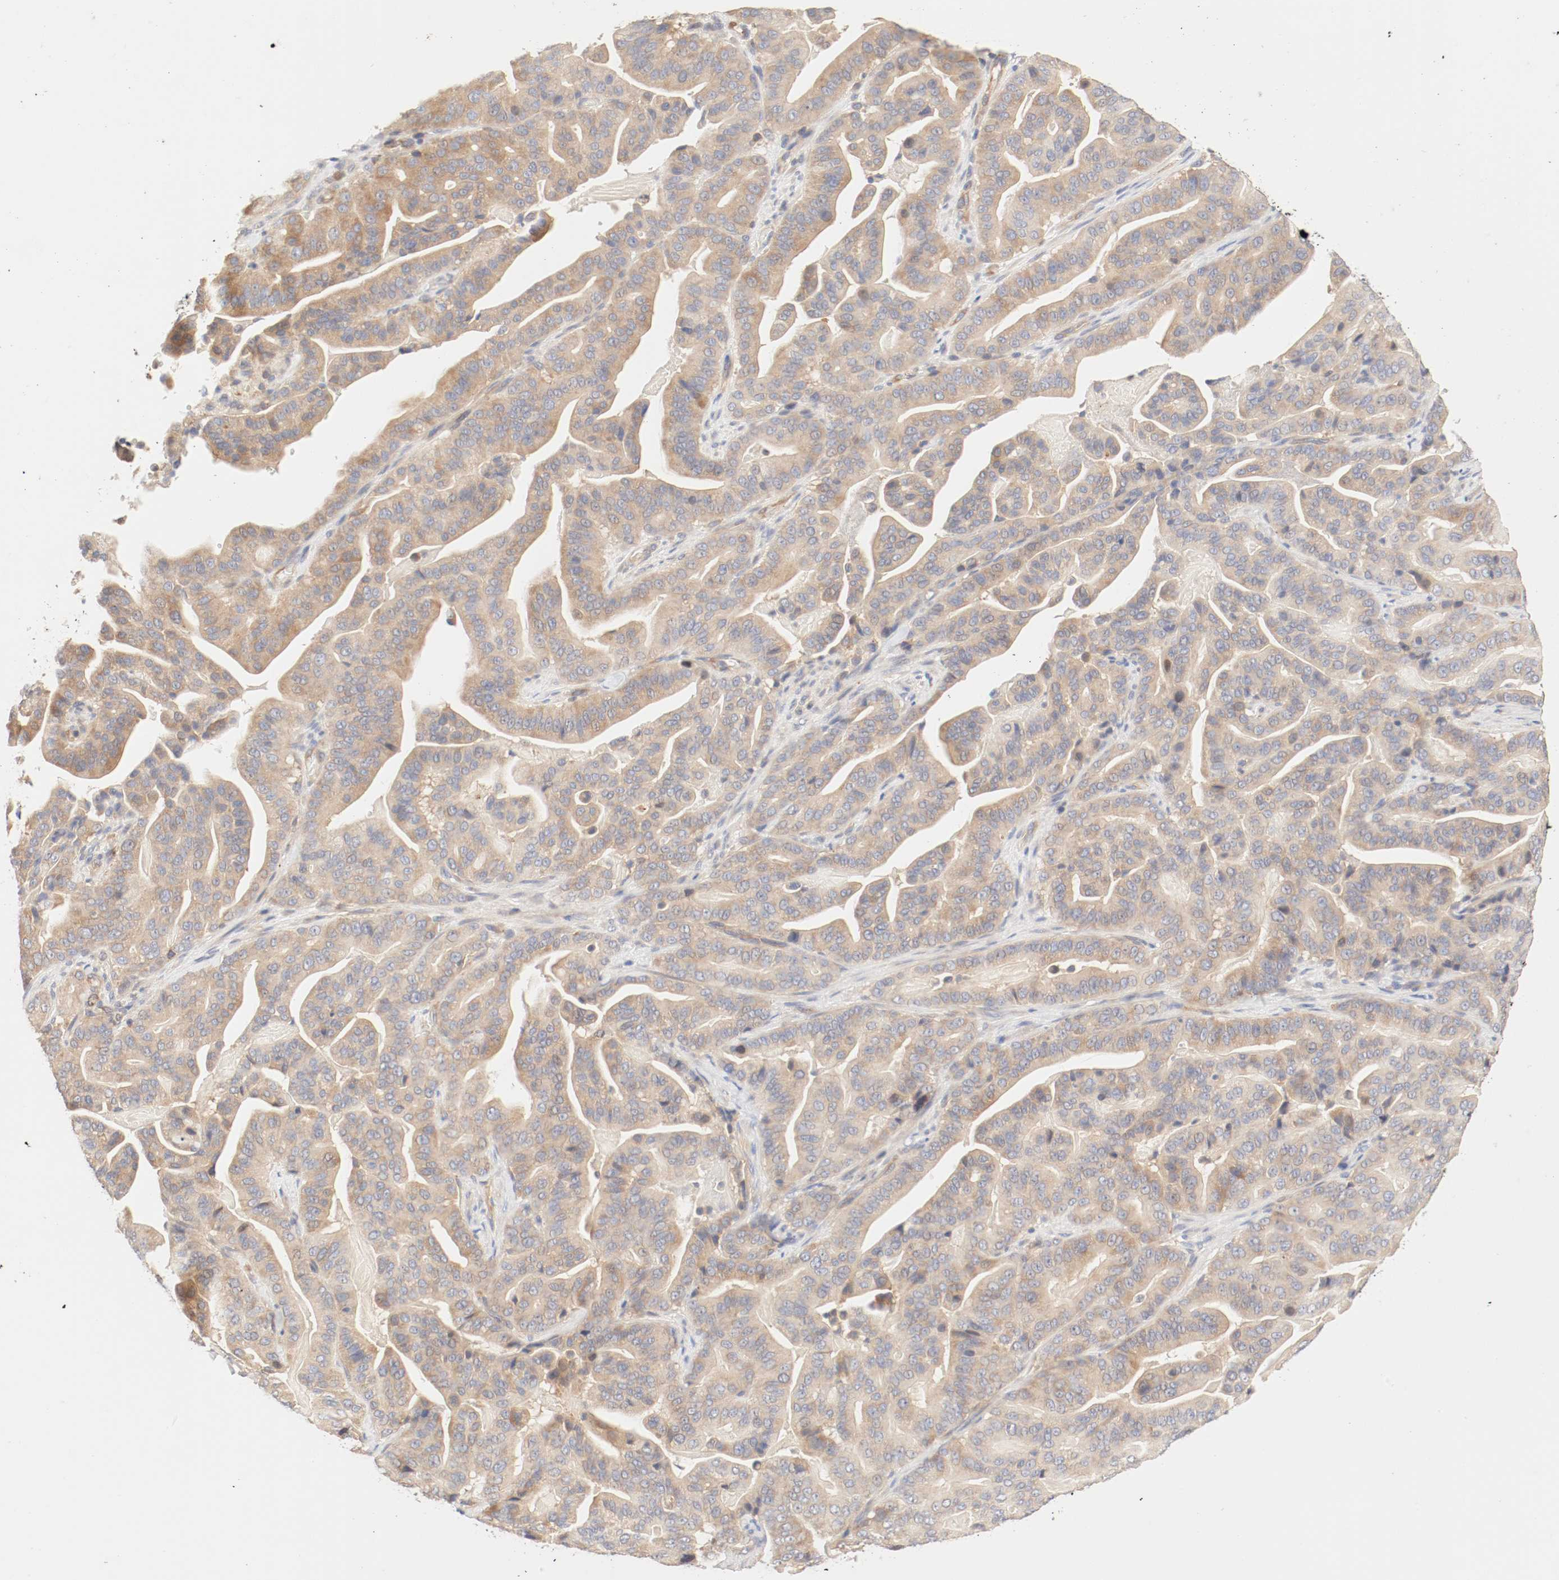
{"staining": {"intensity": "moderate", "quantity": ">75%", "location": "cytoplasmic/membranous"}, "tissue": "pancreatic cancer", "cell_type": "Tumor cells", "image_type": "cancer", "snomed": [{"axis": "morphology", "description": "Adenocarcinoma, NOS"}, {"axis": "topography", "description": "Pancreas"}], "caption": "Approximately >75% of tumor cells in pancreatic cancer (adenocarcinoma) reveal moderate cytoplasmic/membranous protein staining as visualized by brown immunohistochemical staining.", "gene": "GIT1", "patient": {"sex": "male", "age": 63}}